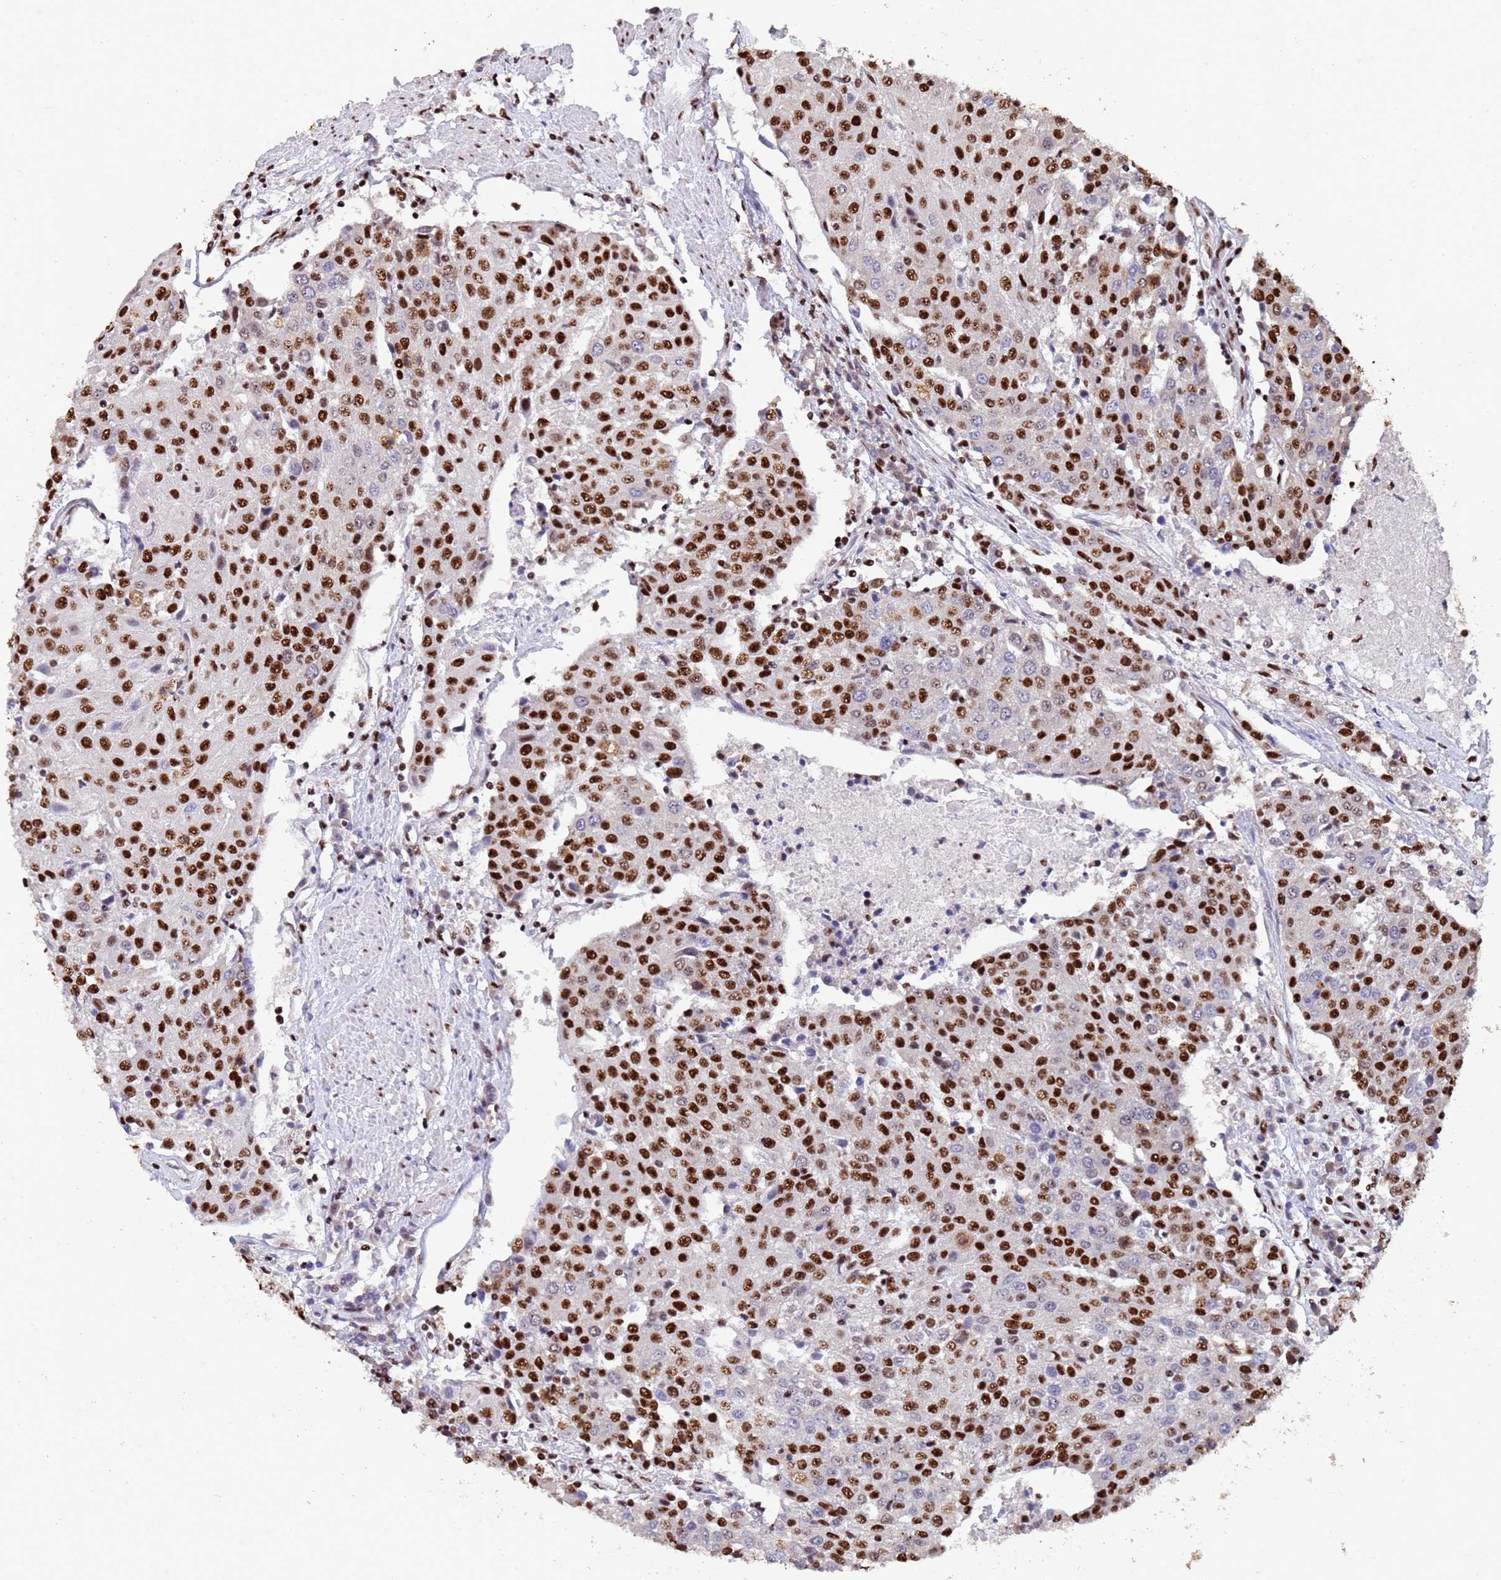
{"staining": {"intensity": "strong", "quantity": ">75%", "location": "nuclear"}, "tissue": "urothelial cancer", "cell_type": "Tumor cells", "image_type": "cancer", "snomed": [{"axis": "morphology", "description": "Urothelial carcinoma, High grade"}, {"axis": "topography", "description": "Urinary bladder"}], "caption": "Immunohistochemical staining of human high-grade urothelial carcinoma demonstrates high levels of strong nuclear protein positivity in approximately >75% of tumor cells. Using DAB (3,3'-diaminobenzidine) (brown) and hematoxylin (blue) stains, captured at high magnification using brightfield microscopy.", "gene": "SF3B2", "patient": {"sex": "female", "age": 85}}